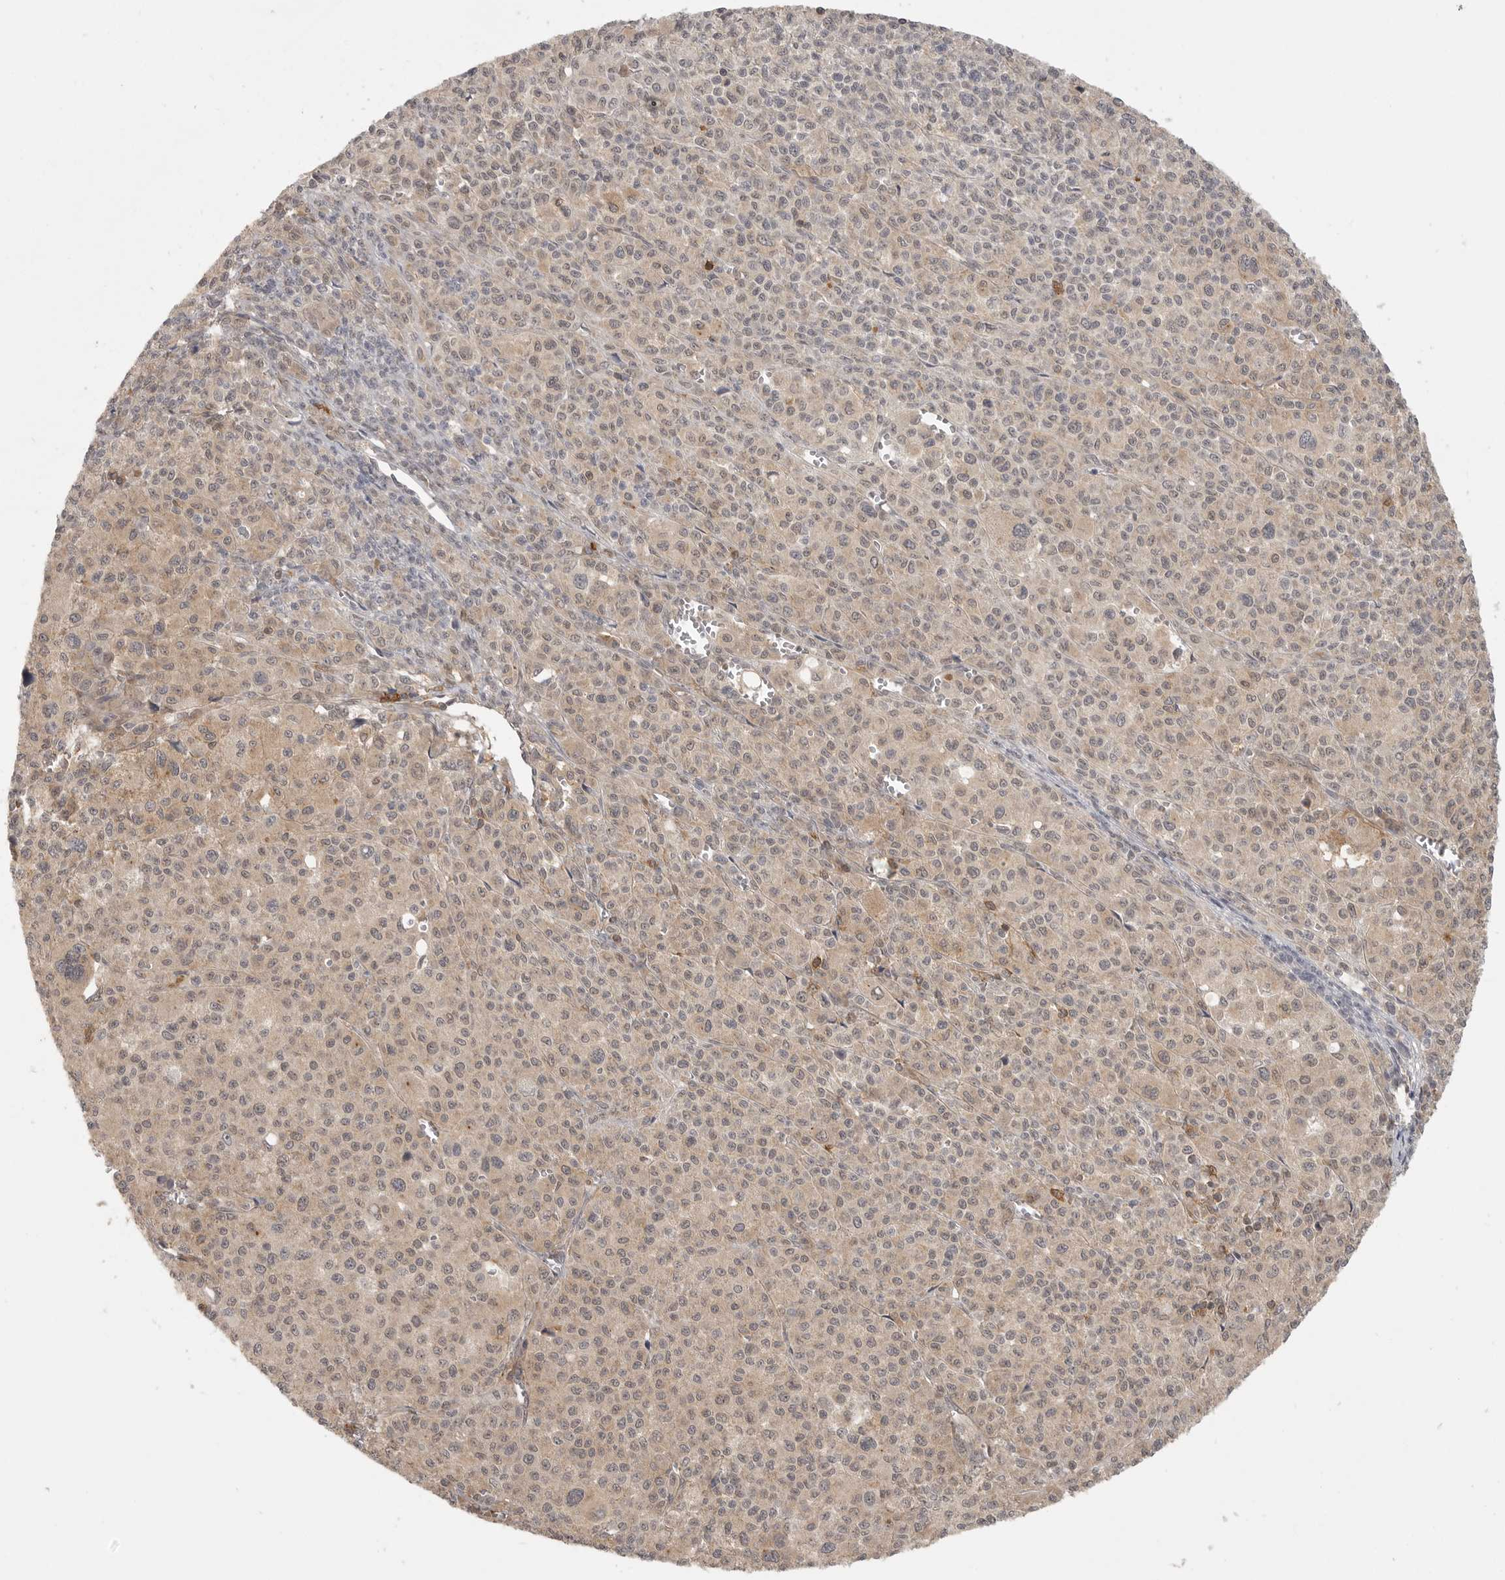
{"staining": {"intensity": "weak", "quantity": "25%-75%", "location": "cytoplasmic/membranous"}, "tissue": "melanoma", "cell_type": "Tumor cells", "image_type": "cancer", "snomed": [{"axis": "morphology", "description": "Malignant melanoma, Metastatic site"}, {"axis": "topography", "description": "Skin"}], "caption": "Malignant melanoma (metastatic site) stained for a protein (brown) demonstrates weak cytoplasmic/membranous positive positivity in about 25%-75% of tumor cells.", "gene": "DBNL", "patient": {"sex": "female", "age": 74}}